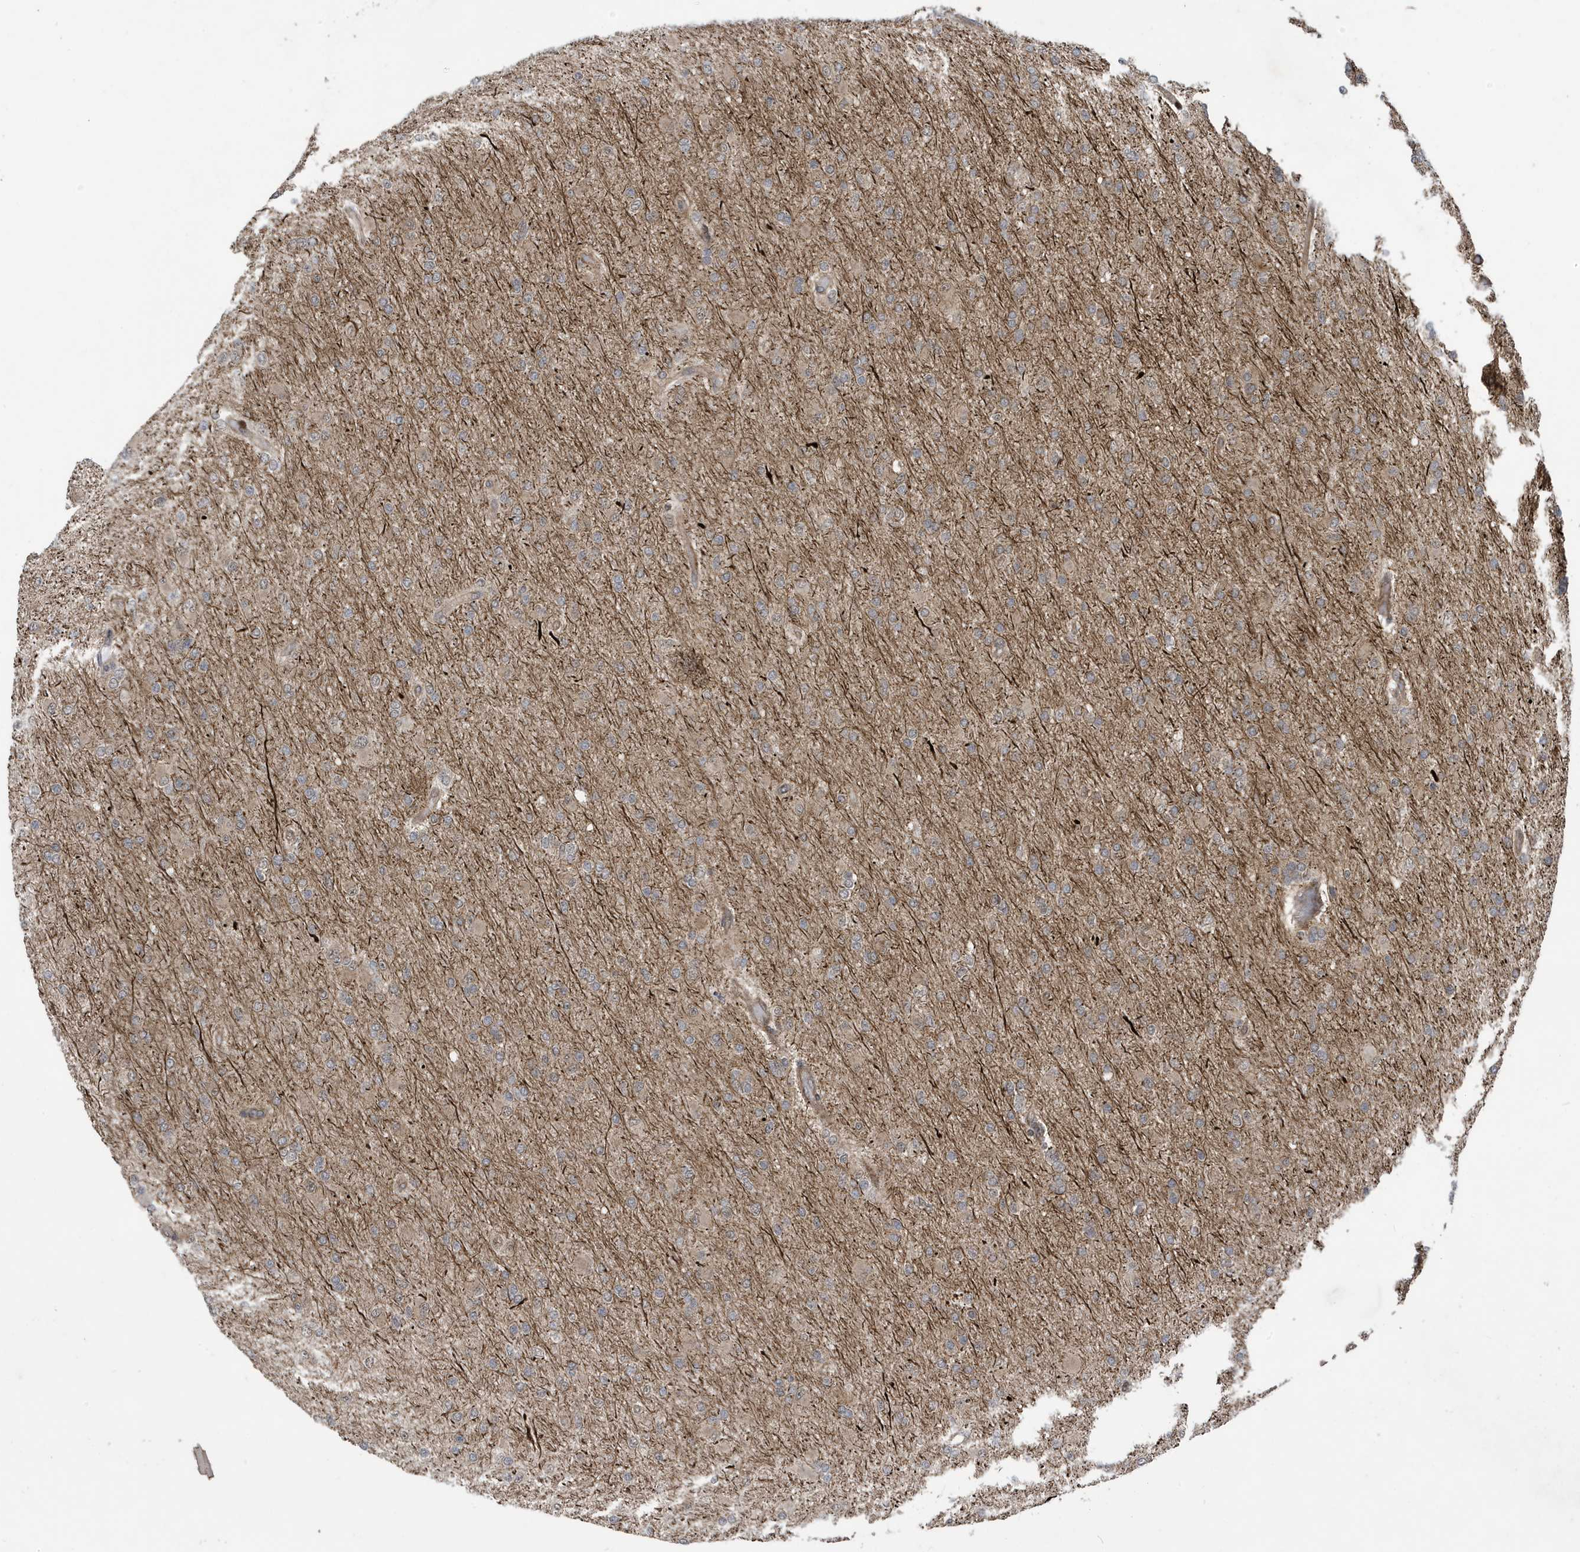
{"staining": {"intensity": "weak", "quantity": "25%-75%", "location": "cytoplasmic/membranous"}, "tissue": "glioma", "cell_type": "Tumor cells", "image_type": "cancer", "snomed": [{"axis": "morphology", "description": "Glioma, malignant, High grade"}, {"axis": "topography", "description": "Cerebral cortex"}], "caption": "Weak cytoplasmic/membranous protein staining is appreciated in about 25%-75% of tumor cells in glioma. The staining was performed using DAB (3,3'-diaminobenzidine) to visualize the protein expression in brown, while the nuclei were stained in blue with hematoxylin (Magnification: 20x).", "gene": "FAM9B", "patient": {"sex": "female", "age": 36}}